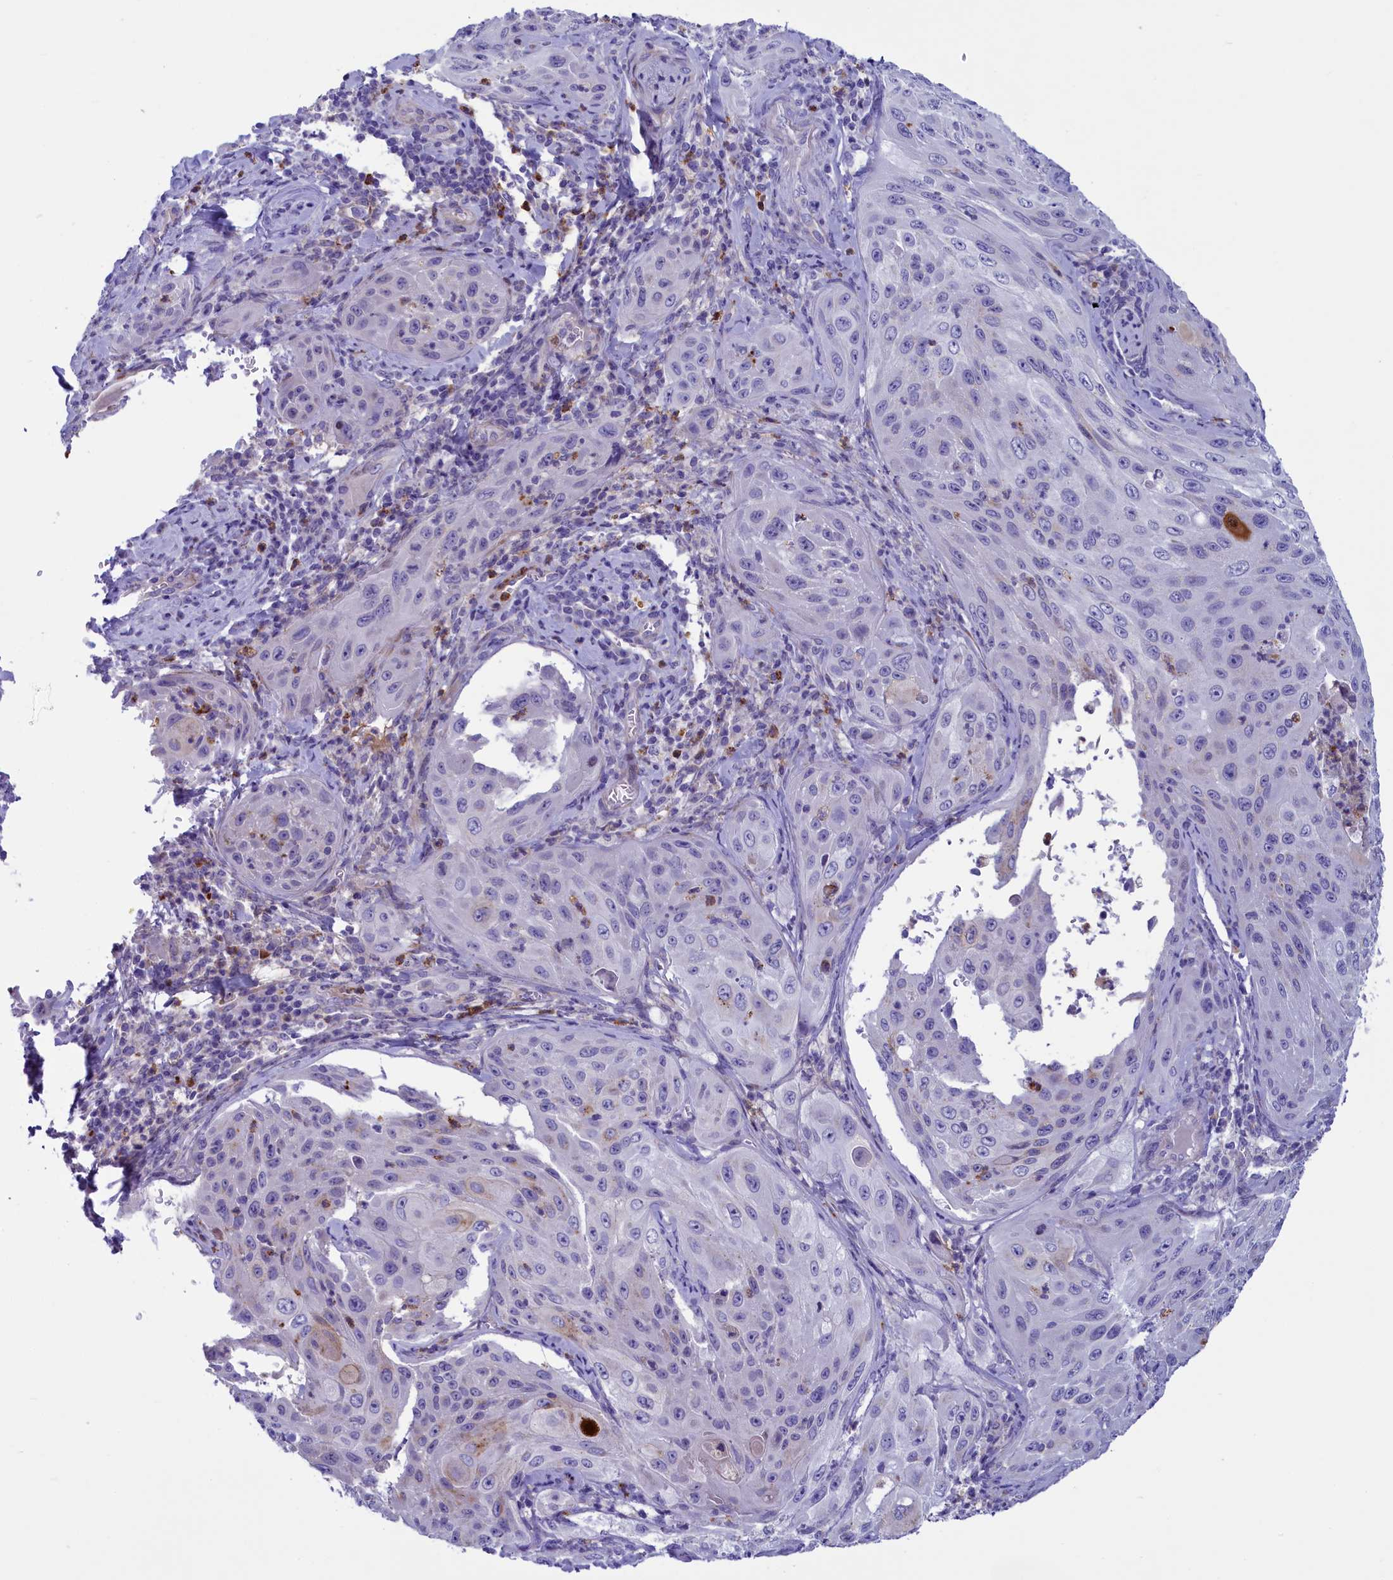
{"staining": {"intensity": "negative", "quantity": "none", "location": "none"}, "tissue": "cervical cancer", "cell_type": "Tumor cells", "image_type": "cancer", "snomed": [{"axis": "morphology", "description": "Squamous cell carcinoma, NOS"}, {"axis": "topography", "description": "Cervix"}], "caption": "The photomicrograph displays no staining of tumor cells in cervical cancer (squamous cell carcinoma).", "gene": "LOXL1", "patient": {"sex": "female", "age": 42}}